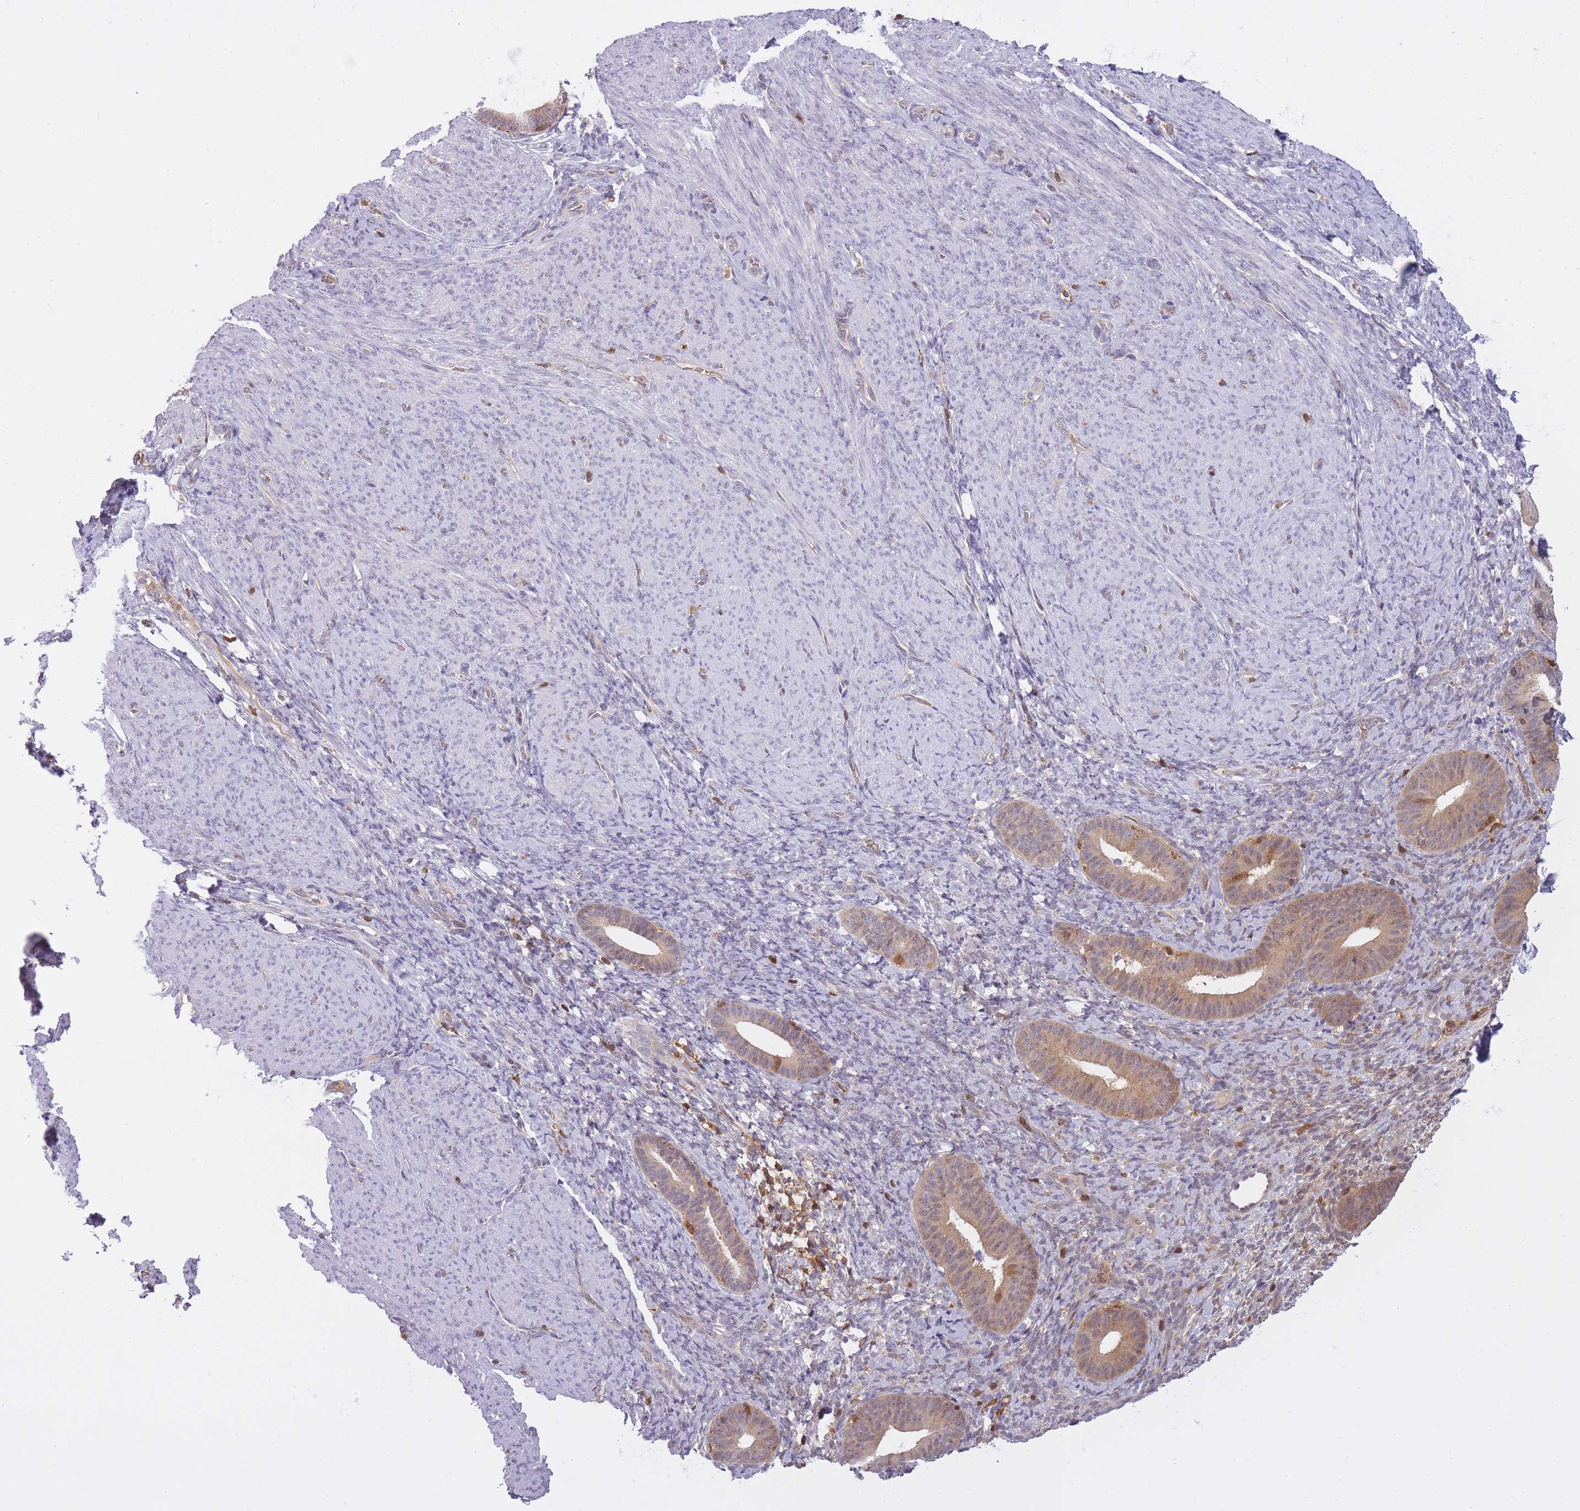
{"staining": {"intensity": "negative", "quantity": "none", "location": "none"}, "tissue": "endometrium", "cell_type": "Cells in endometrial stroma", "image_type": "normal", "snomed": [{"axis": "morphology", "description": "Normal tissue, NOS"}, {"axis": "topography", "description": "Endometrium"}], "caption": "This photomicrograph is of unremarkable endometrium stained with IHC to label a protein in brown with the nuclei are counter-stained blue. There is no staining in cells in endometrial stroma. Brightfield microscopy of immunohistochemistry stained with DAB (brown) and hematoxylin (blue), captured at high magnification.", "gene": "CXorf38", "patient": {"sex": "female", "age": 65}}